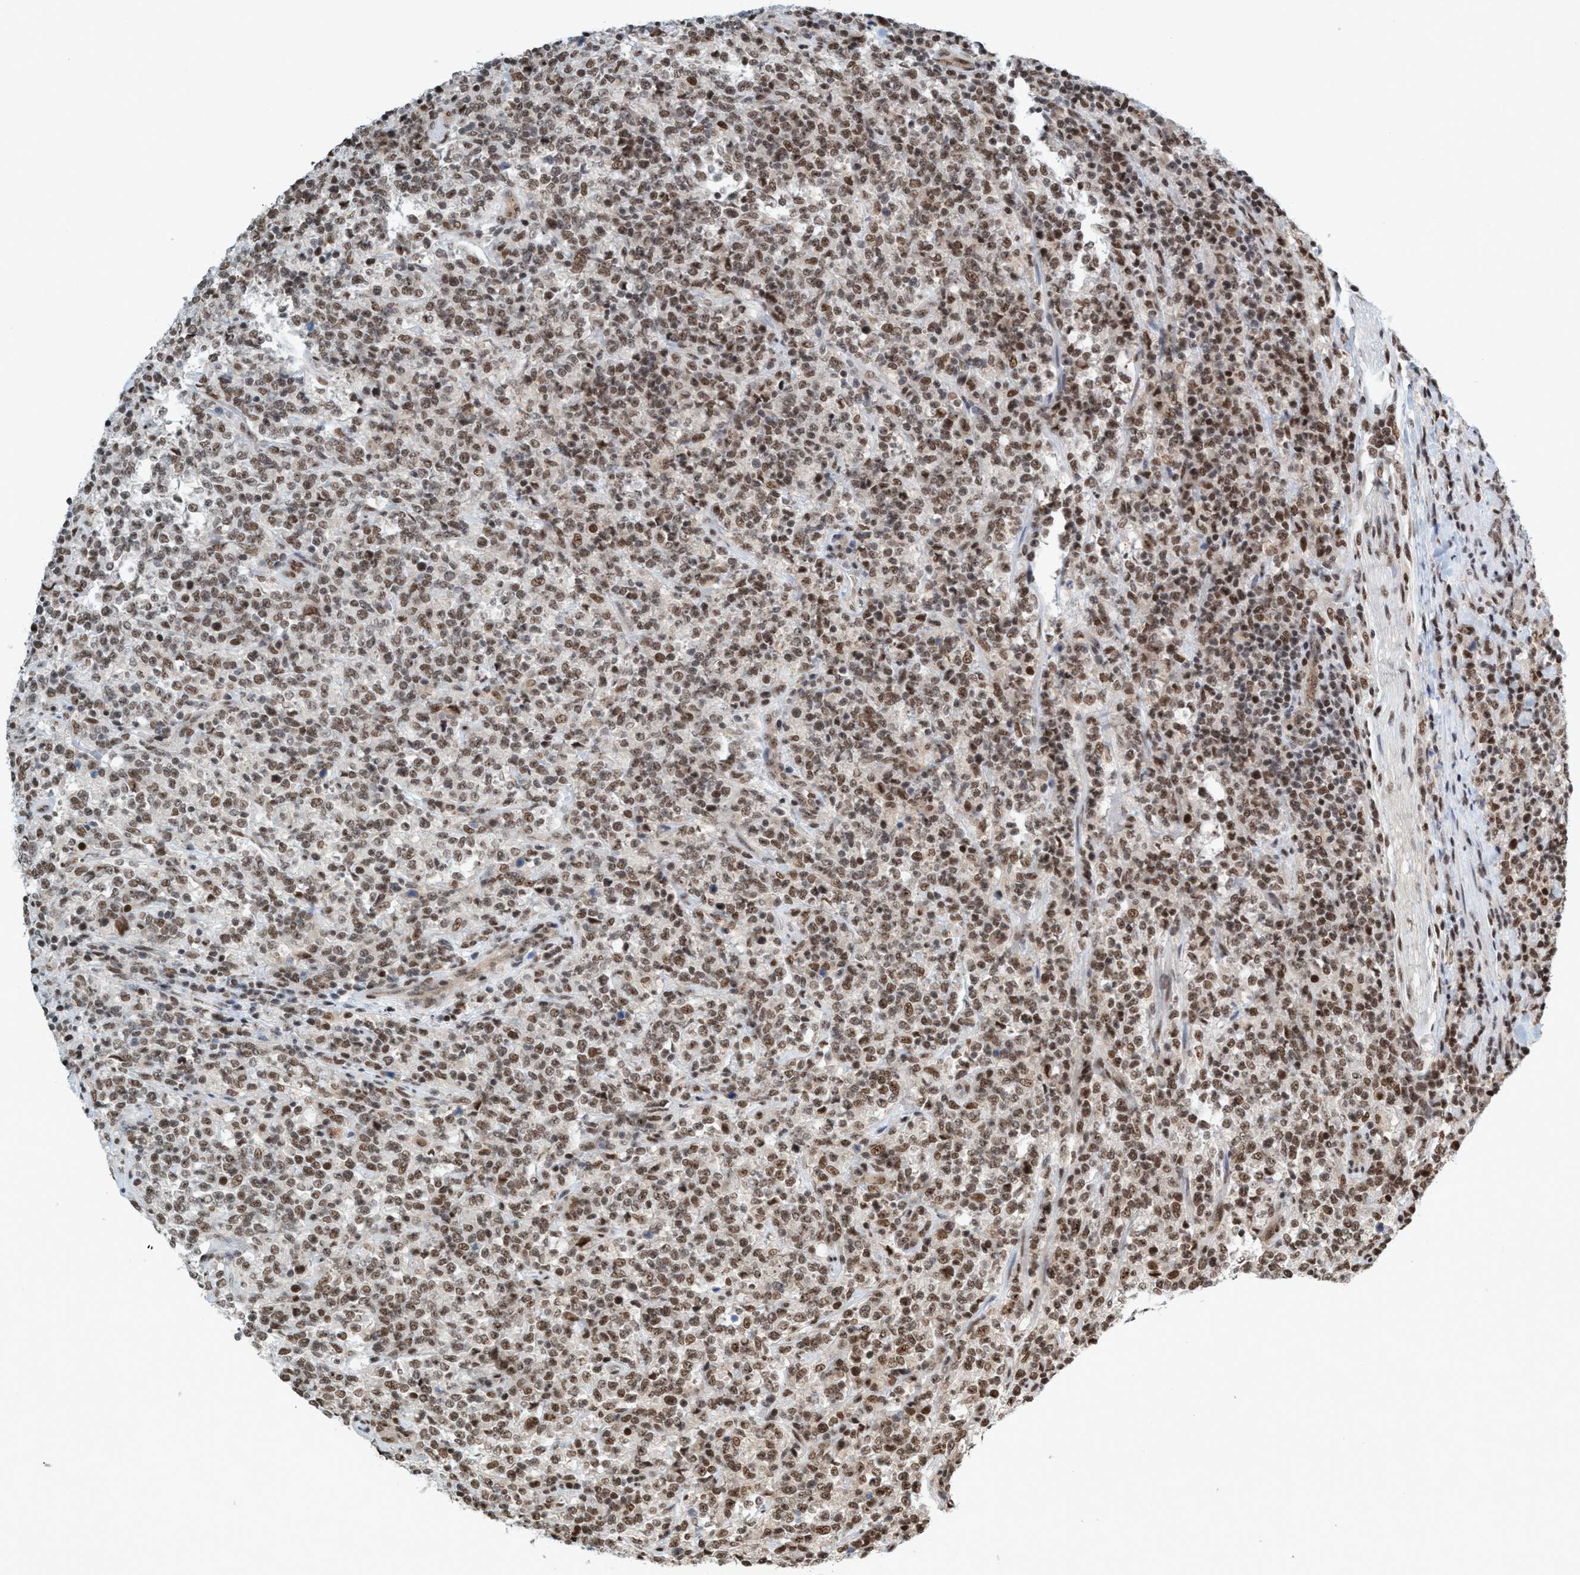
{"staining": {"intensity": "moderate", "quantity": ">75%", "location": "nuclear"}, "tissue": "lymphoma", "cell_type": "Tumor cells", "image_type": "cancer", "snomed": [{"axis": "morphology", "description": "Malignant lymphoma, non-Hodgkin's type, High grade"}, {"axis": "topography", "description": "Soft tissue"}], "caption": "Protein staining demonstrates moderate nuclear staining in approximately >75% of tumor cells in lymphoma.", "gene": "SMCR8", "patient": {"sex": "male", "age": 18}}